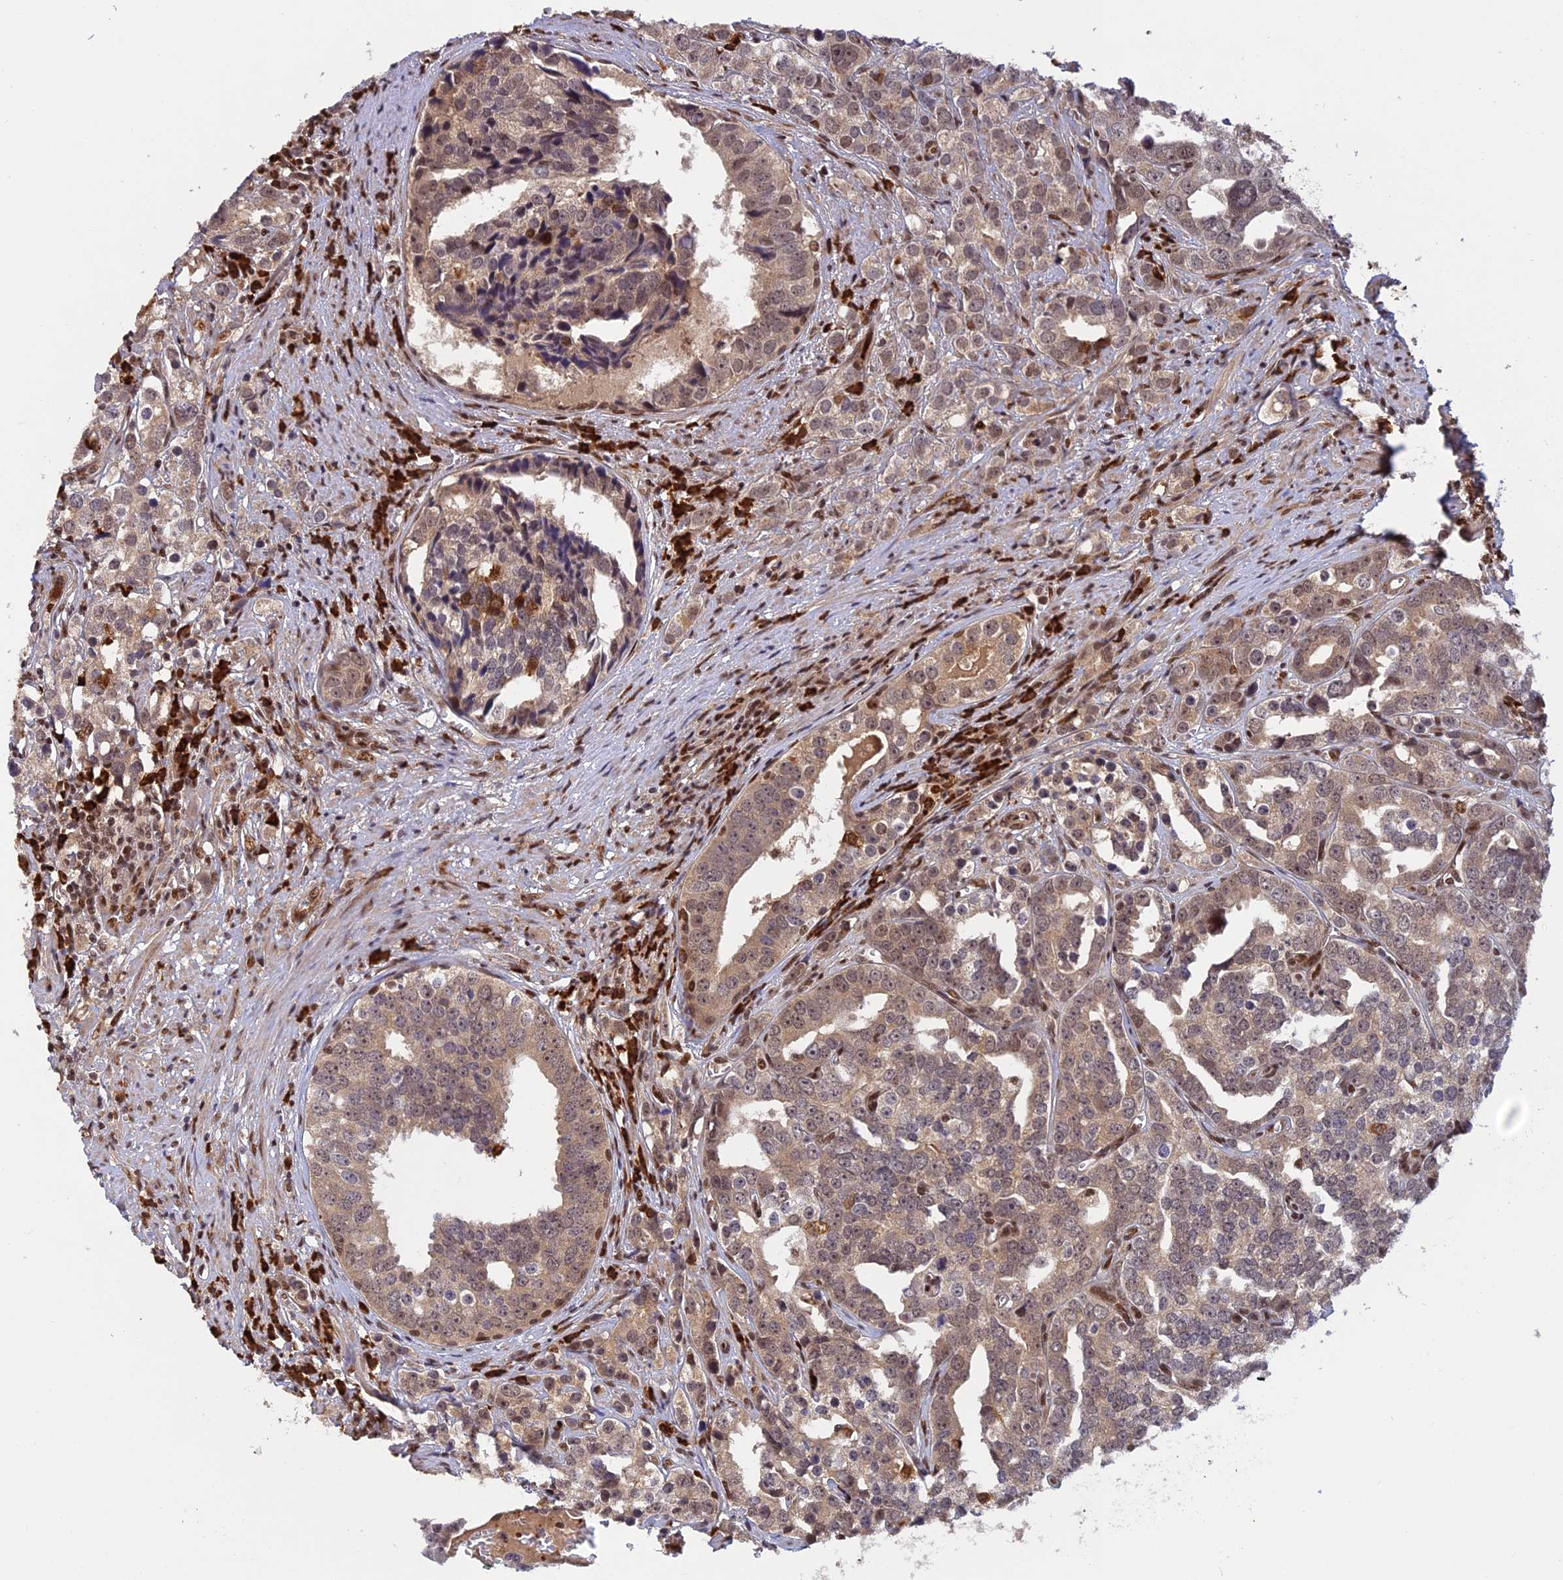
{"staining": {"intensity": "weak", "quantity": ">75%", "location": "cytoplasmic/membranous"}, "tissue": "prostate cancer", "cell_type": "Tumor cells", "image_type": "cancer", "snomed": [{"axis": "morphology", "description": "Adenocarcinoma, High grade"}, {"axis": "topography", "description": "Prostate"}], "caption": "Weak cytoplasmic/membranous protein staining is identified in approximately >75% of tumor cells in high-grade adenocarcinoma (prostate). The staining was performed using DAB (3,3'-diaminobenzidine) to visualize the protein expression in brown, while the nuclei were stained in blue with hematoxylin (Magnification: 20x).", "gene": "ZNF565", "patient": {"sex": "male", "age": 71}}